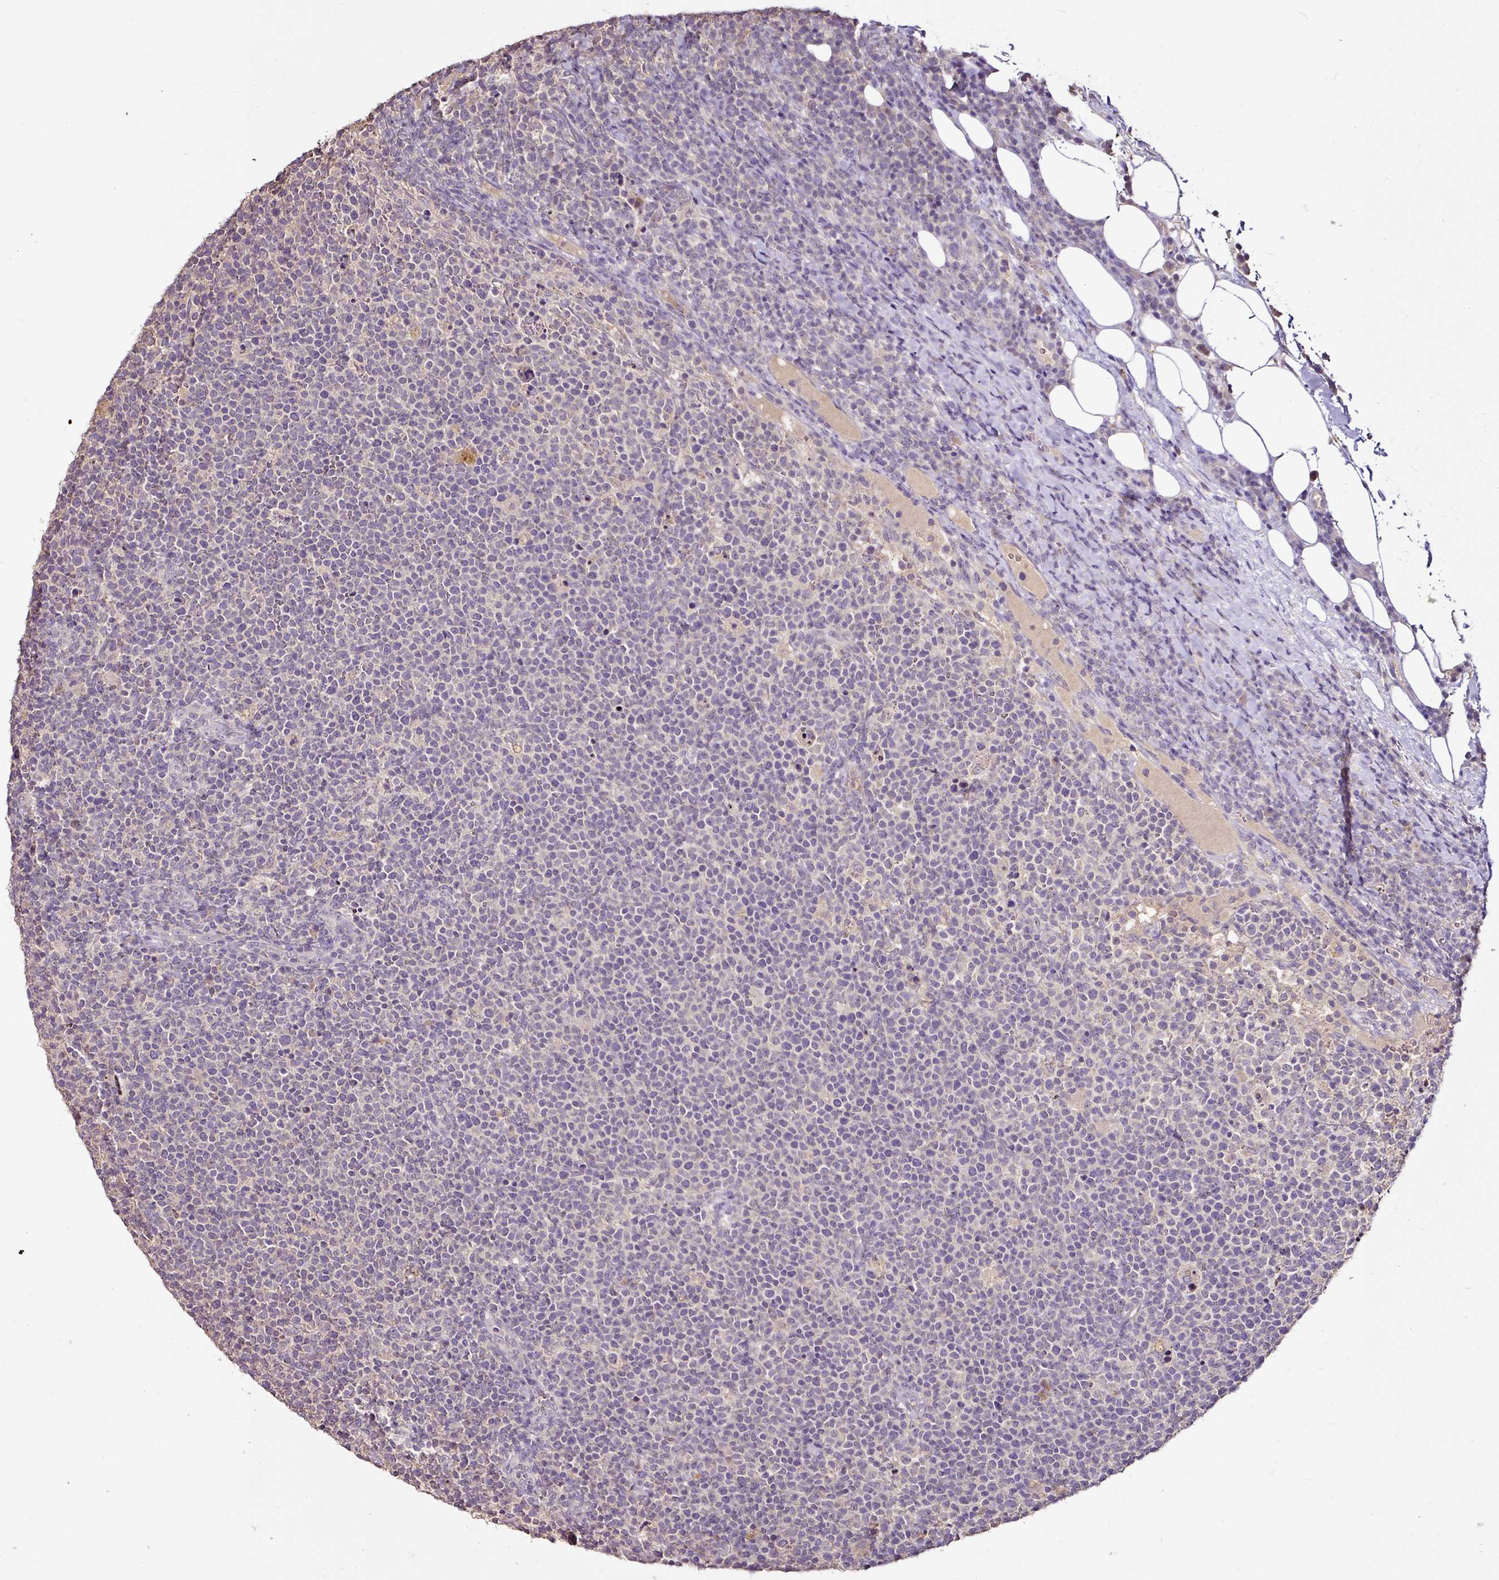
{"staining": {"intensity": "negative", "quantity": "none", "location": "none"}, "tissue": "lymphoma", "cell_type": "Tumor cells", "image_type": "cancer", "snomed": [{"axis": "morphology", "description": "Malignant lymphoma, non-Hodgkin's type, High grade"}, {"axis": "topography", "description": "Lymph node"}], "caption": "High power microscopy histopathology image of an immunohistochemistry (IHC) image of lymphoma, revealing no significant expression in tumor cells.", "gene": "RPL38", "patient": {"sex": "male", "age": 61}}